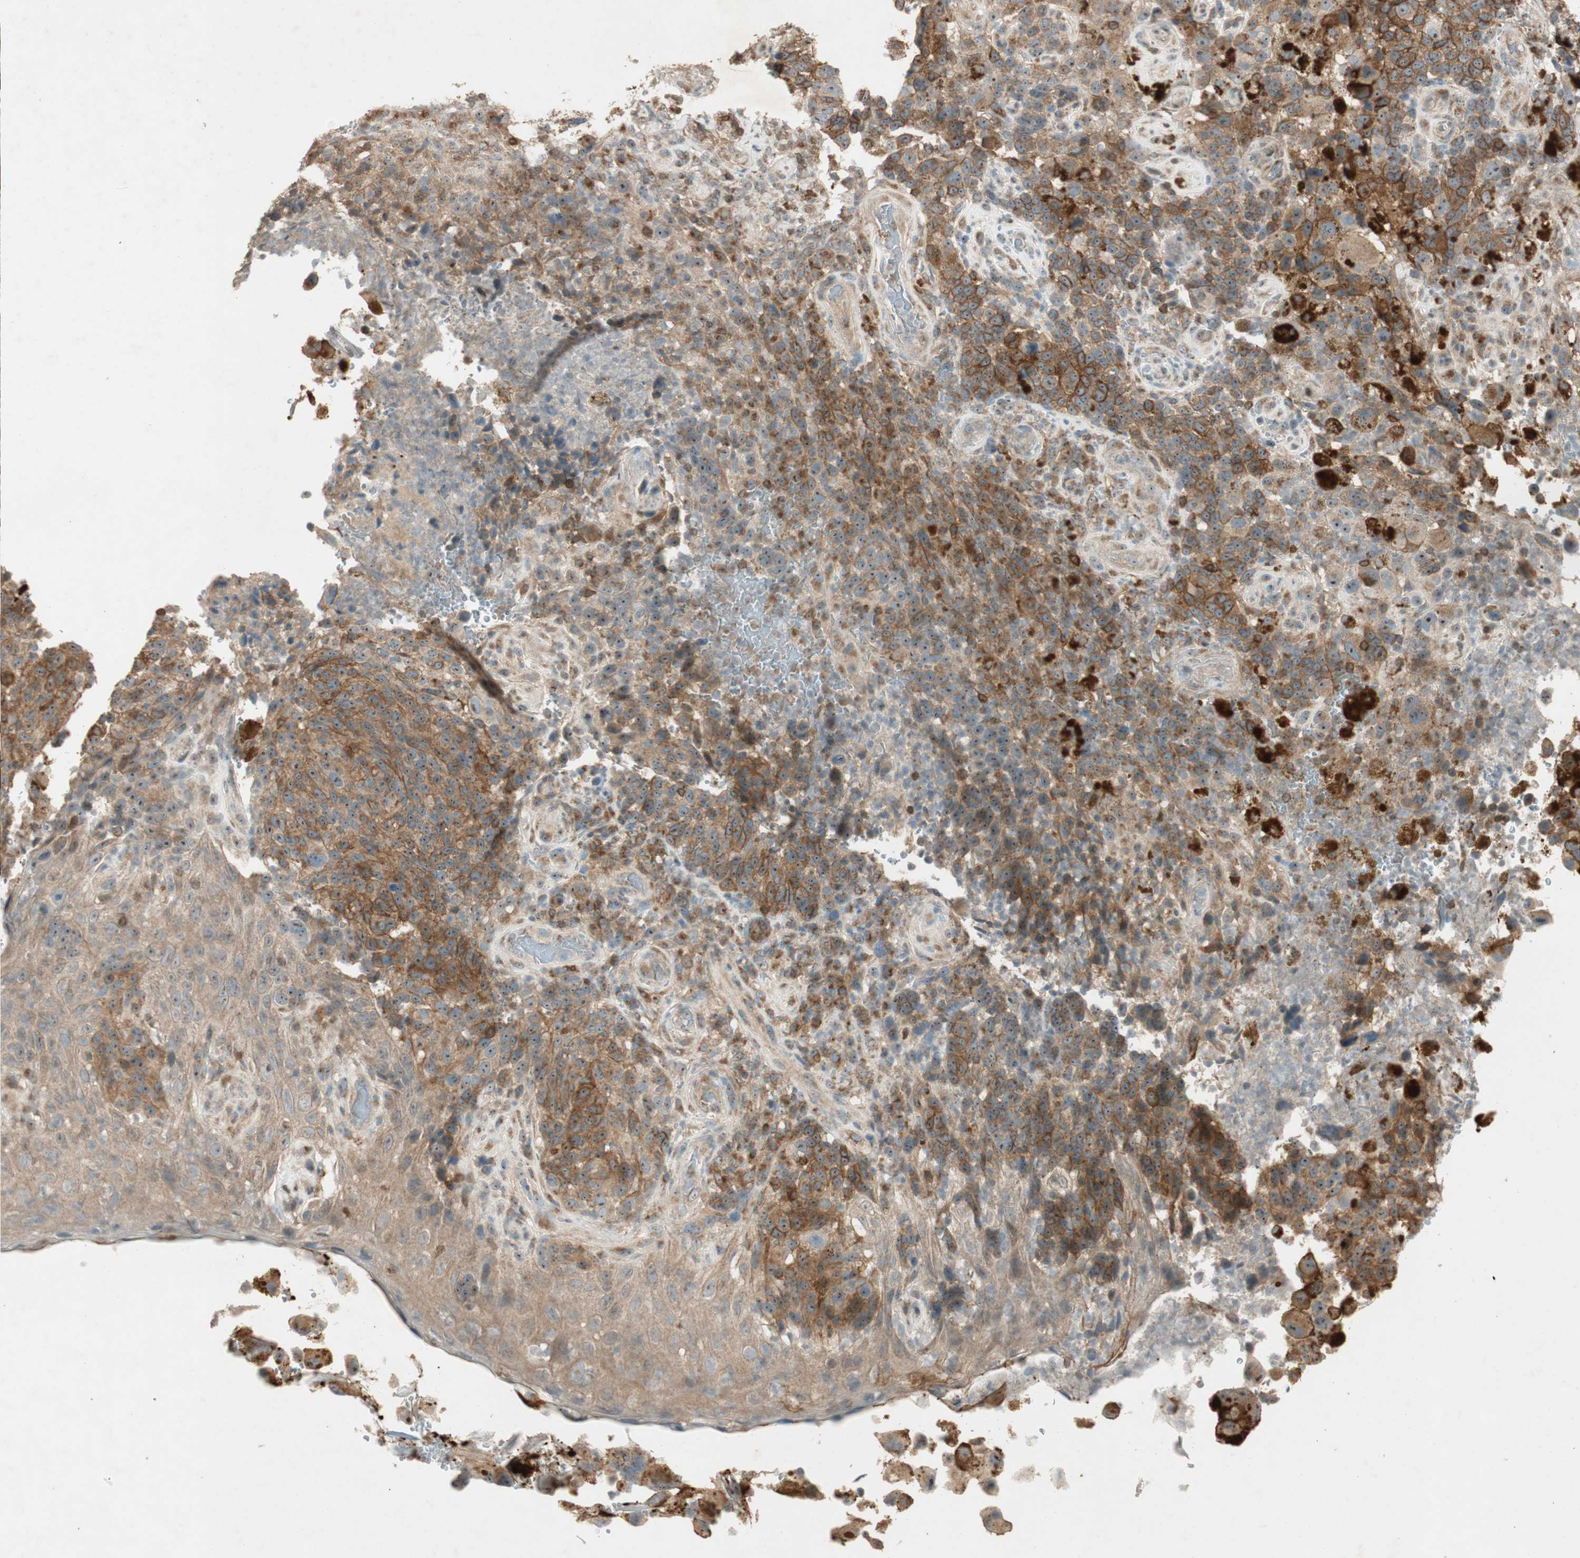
{"staining": {"intensity": "strong", "quantity": ">75%", "location": "cytoplasmic/membranous,nuclear"}, "tissue": "melanoma", "cell_type": "Tumor cells", "image_type": "cancer", "snomed": [{"axis": "morphology", "description": "Malignant melanoma, NOS"}, {"axis": "topography", "description": "Skin"}], "caption": "Protein positivity by immunohistochemistry (IHC) displays strong cytoplasmic/membranous and nuclear expression in about >75% of tumor cells in malignant melanoma.", "gene": "BTN3A3", "patient": {"sex": "female", "age": 73}}